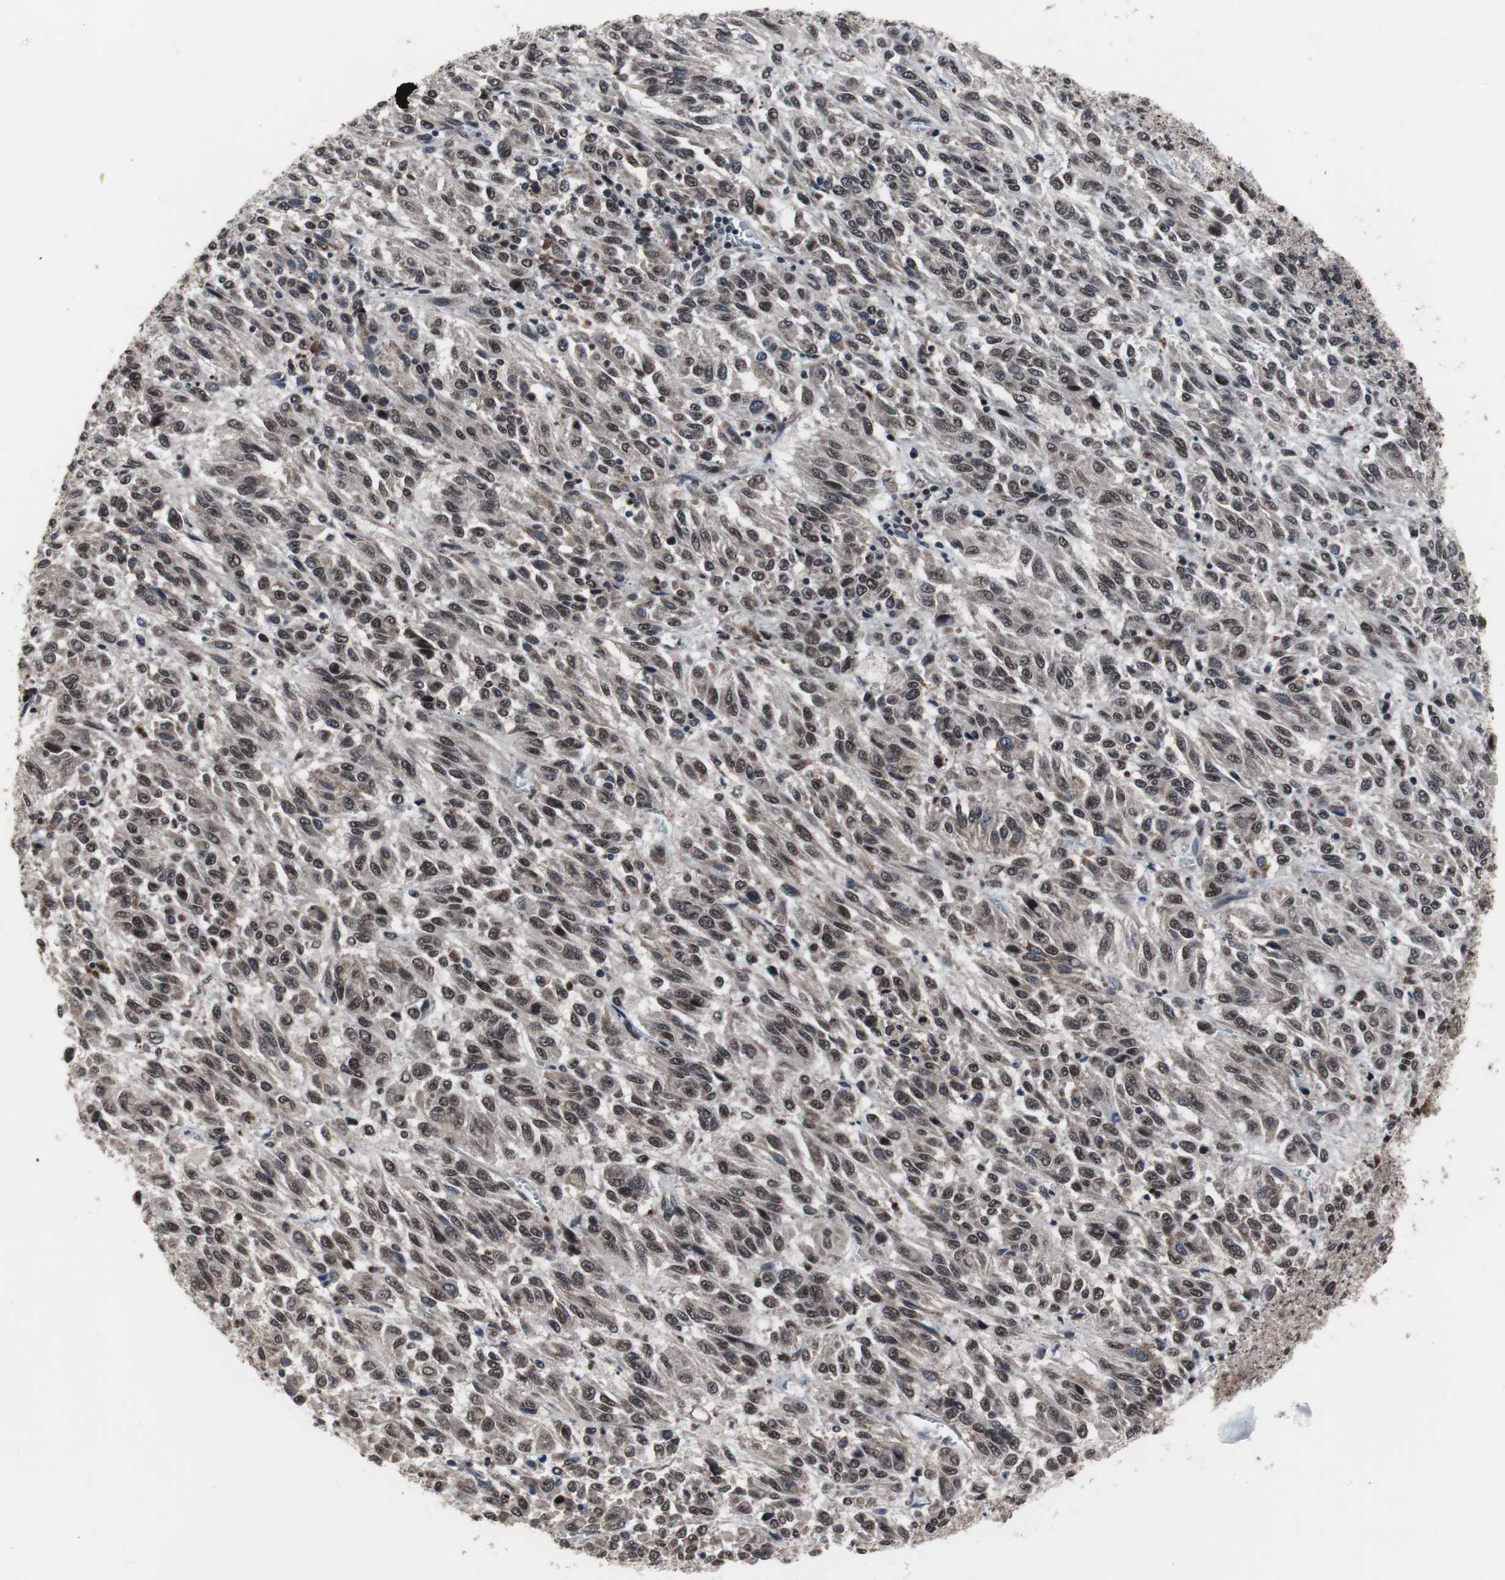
{"staining": {"intensity": "moderate", "quantity": "25%-75%", "location": "nuclear"}, "tissue": "melanoma", "cell_type": "Tumor cells", "image_type": "cancer", "snomed": [{"axis": "morphology", "description": "Malignant melanoma, Metastatic site"}, {"axis": "topography", "description": "Lung"}], "caption": "Brown immunohistochemical staining in melanoma demonstrates moderate nuclear positivity in approximately 25%-75% of tumor cells. (IHC, brightfield microscopy, high magnification).", "gene": "GTF2F2", "patient": {"sex": "male", "age": 64}}